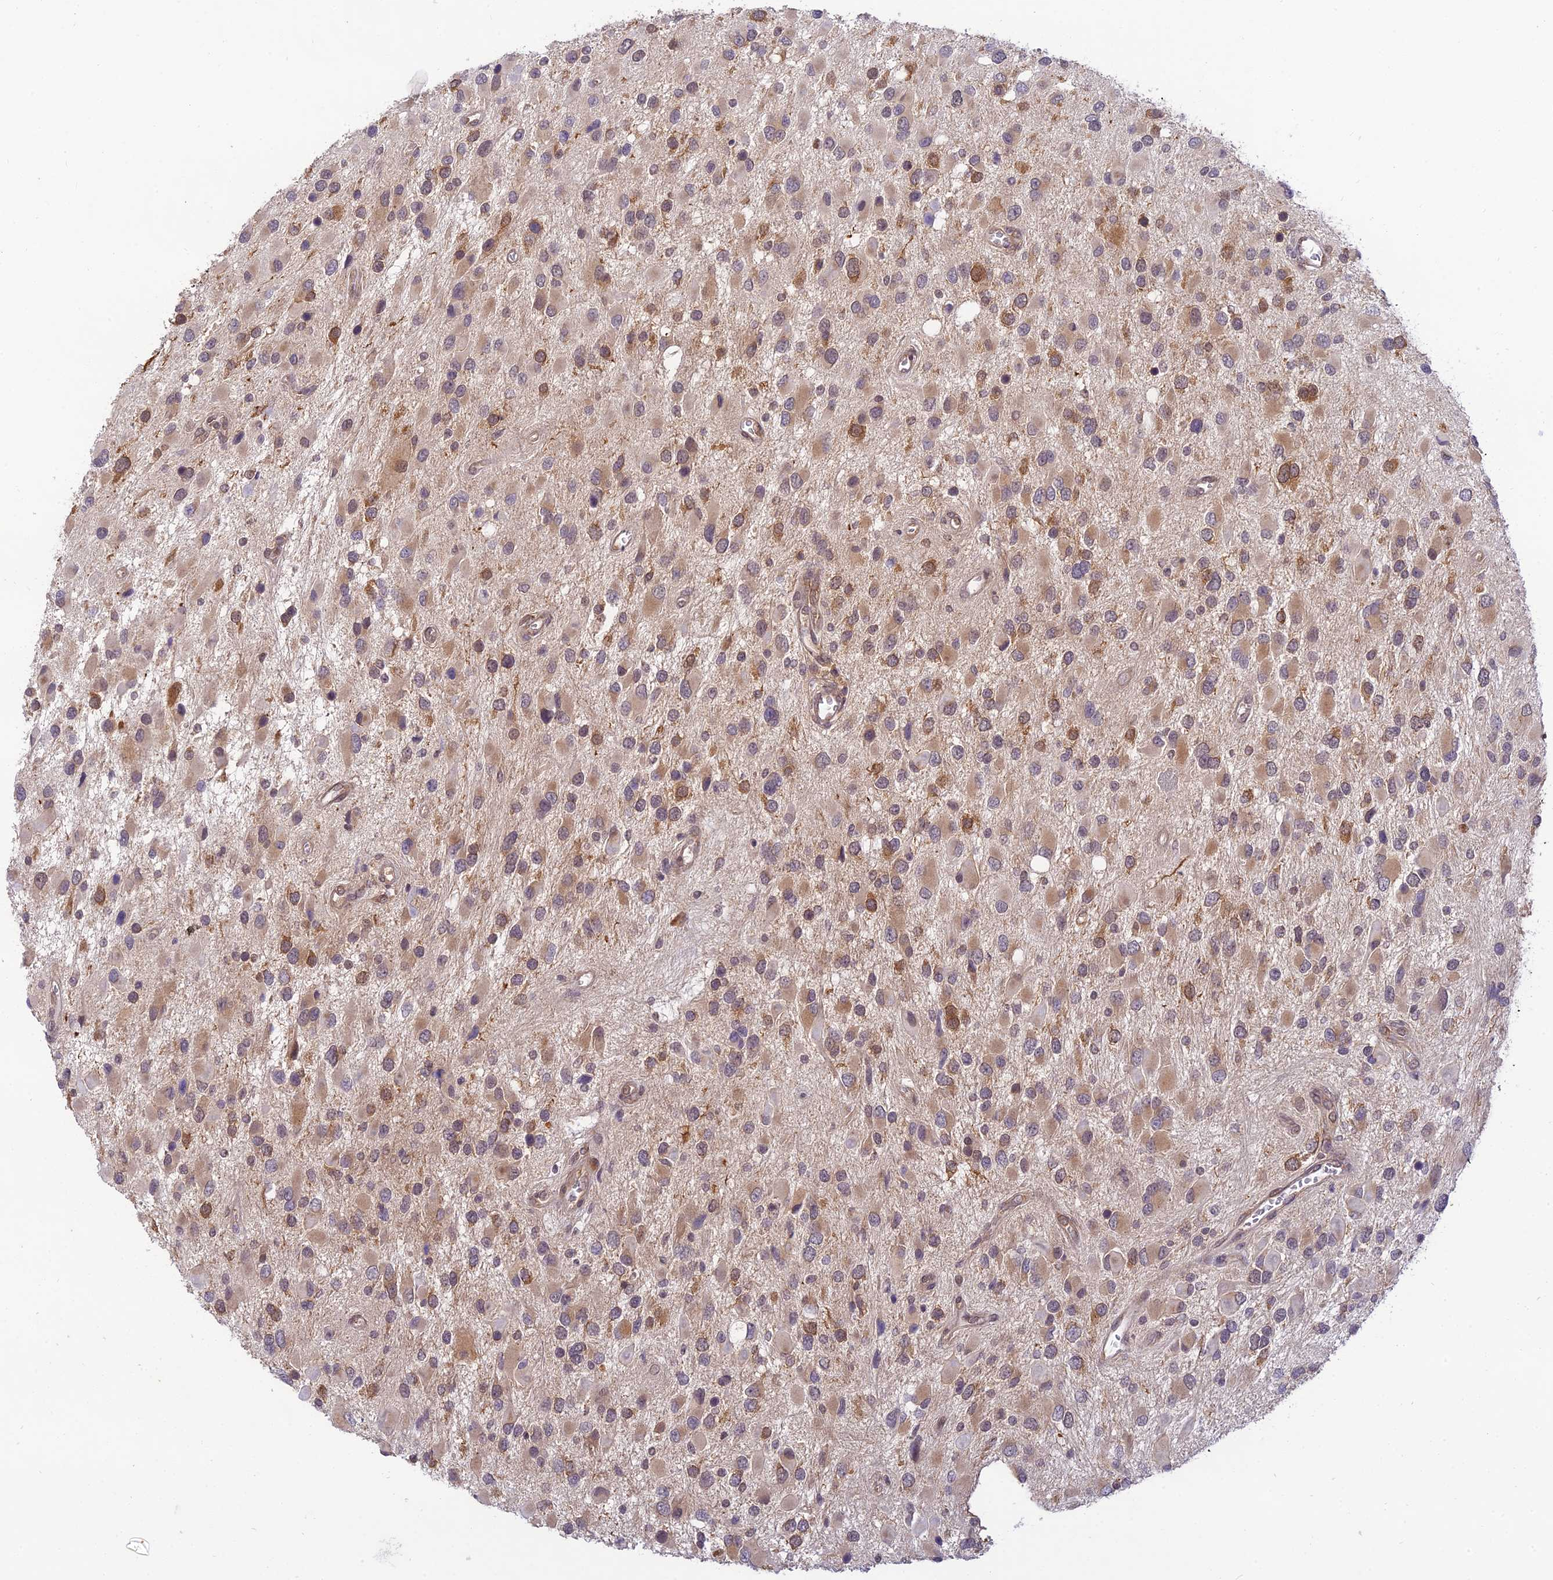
{"staining": {"intensity": "moderate", "quantity": "<25%", "location": "cytoplasmic/membranous"}, "tissue": "glioma", "cell_type": "Tumor cells", "image_type": "cancer", "snomed": [{"axis": "morphology", "description": "Glioma, malignant, High grade"}, {"axis": "topography", "description": "Brain"}], "caption": "DAB immunohistochemical staining of malignant glioma (high-grade) reveals moderate cytoplasmic/membranous protein expression in about <25% of tumor cells.", "gene": "SKIC8", "patient": {"sex": "male", "age": 53}}